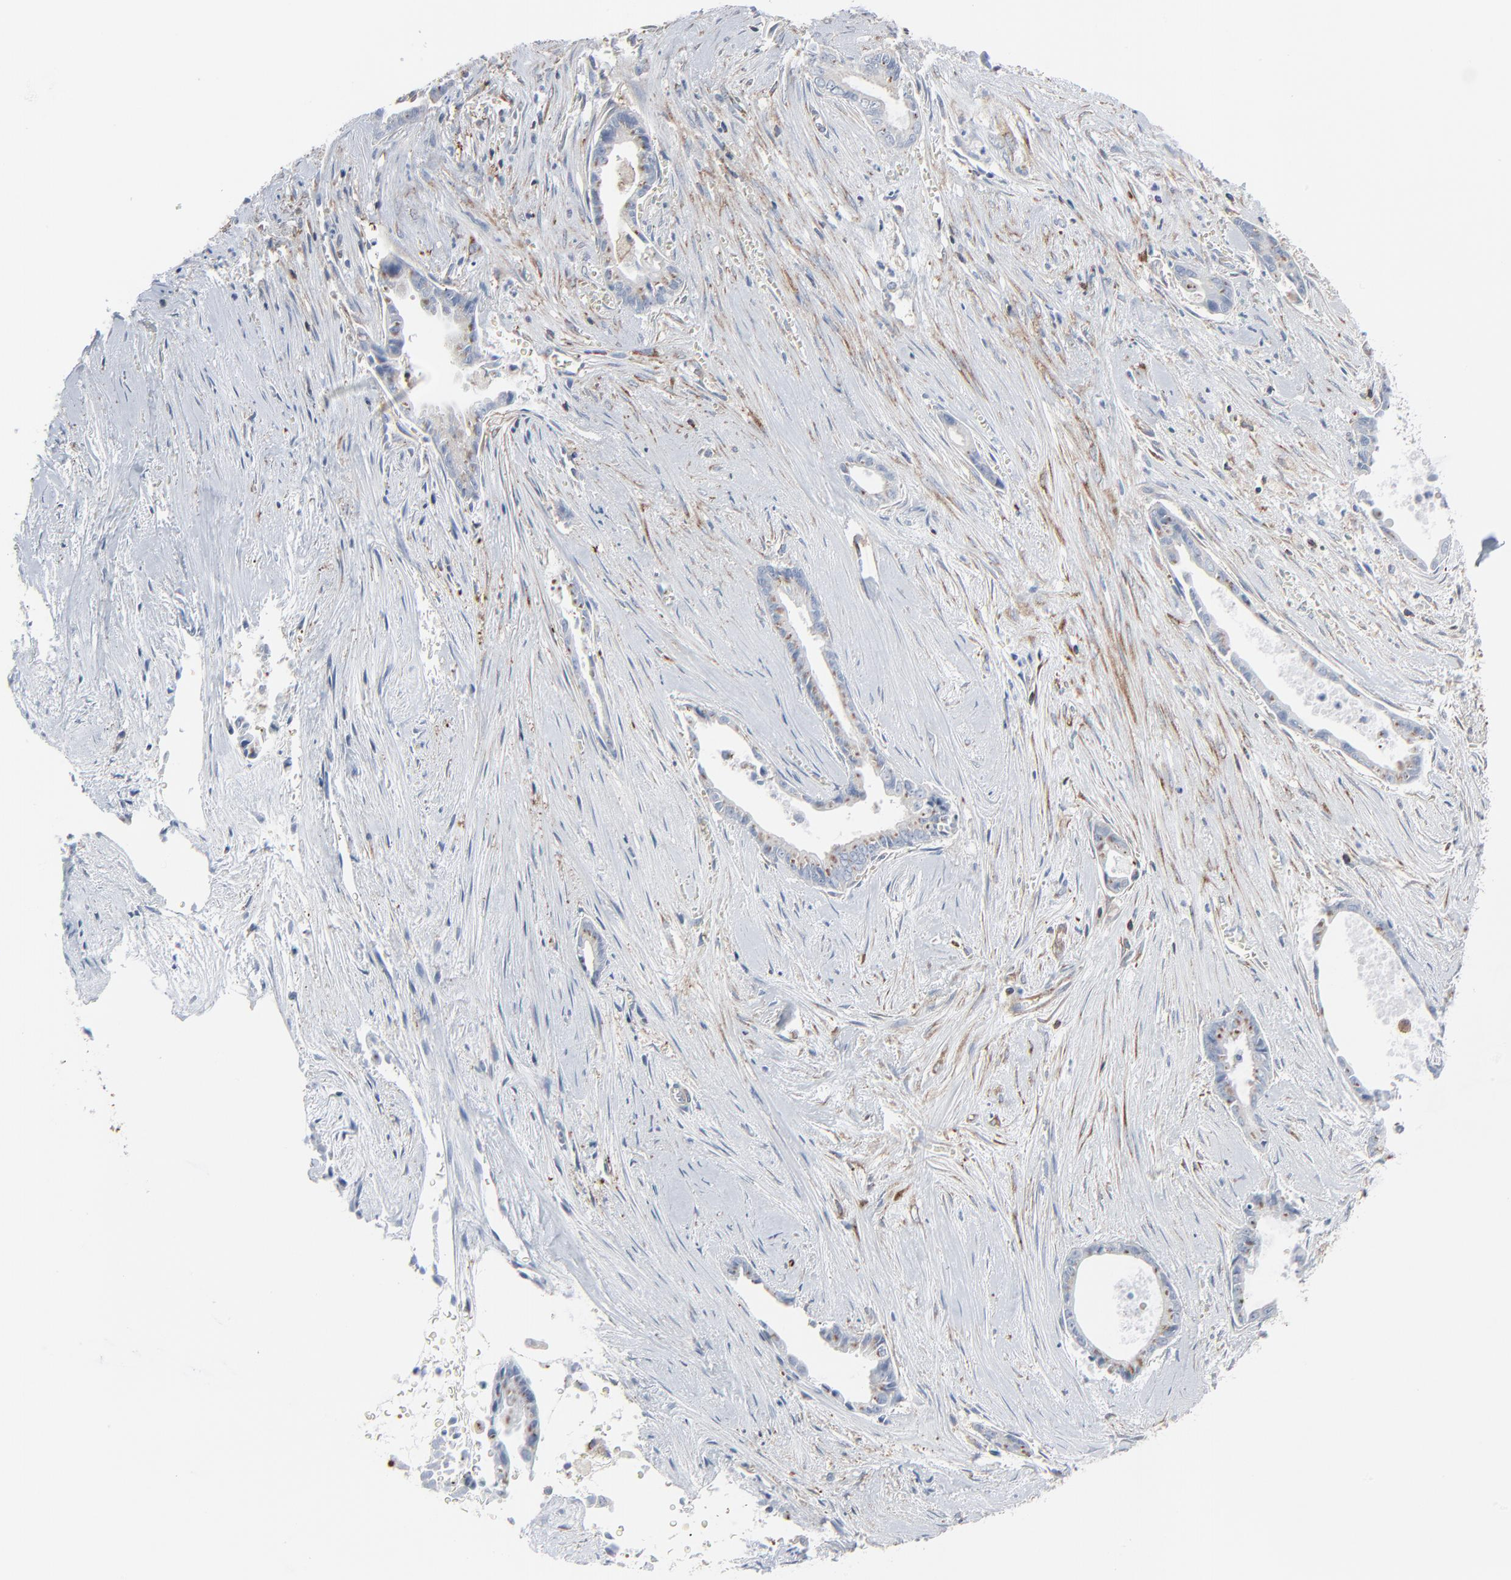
{"staining": {"intensity": "negative", "quantity": "none", "location": "none"}, "tissue": "liver cancer", "cell_type": "Tumor cells", "image_type": "cancer", "snomed": [{"axis": "morphology", "description": "Cholangiocarcinoma"}, {"axis": "topography", "description": "Liver"}], "caption": "IHC photomicrograph of cholangiocarcinoma (liver) stained for a protein (brown), which exhibits no staining in tumor cells.", "gene": "OPTN", "patient": {"sex": "female", "age": 55}}